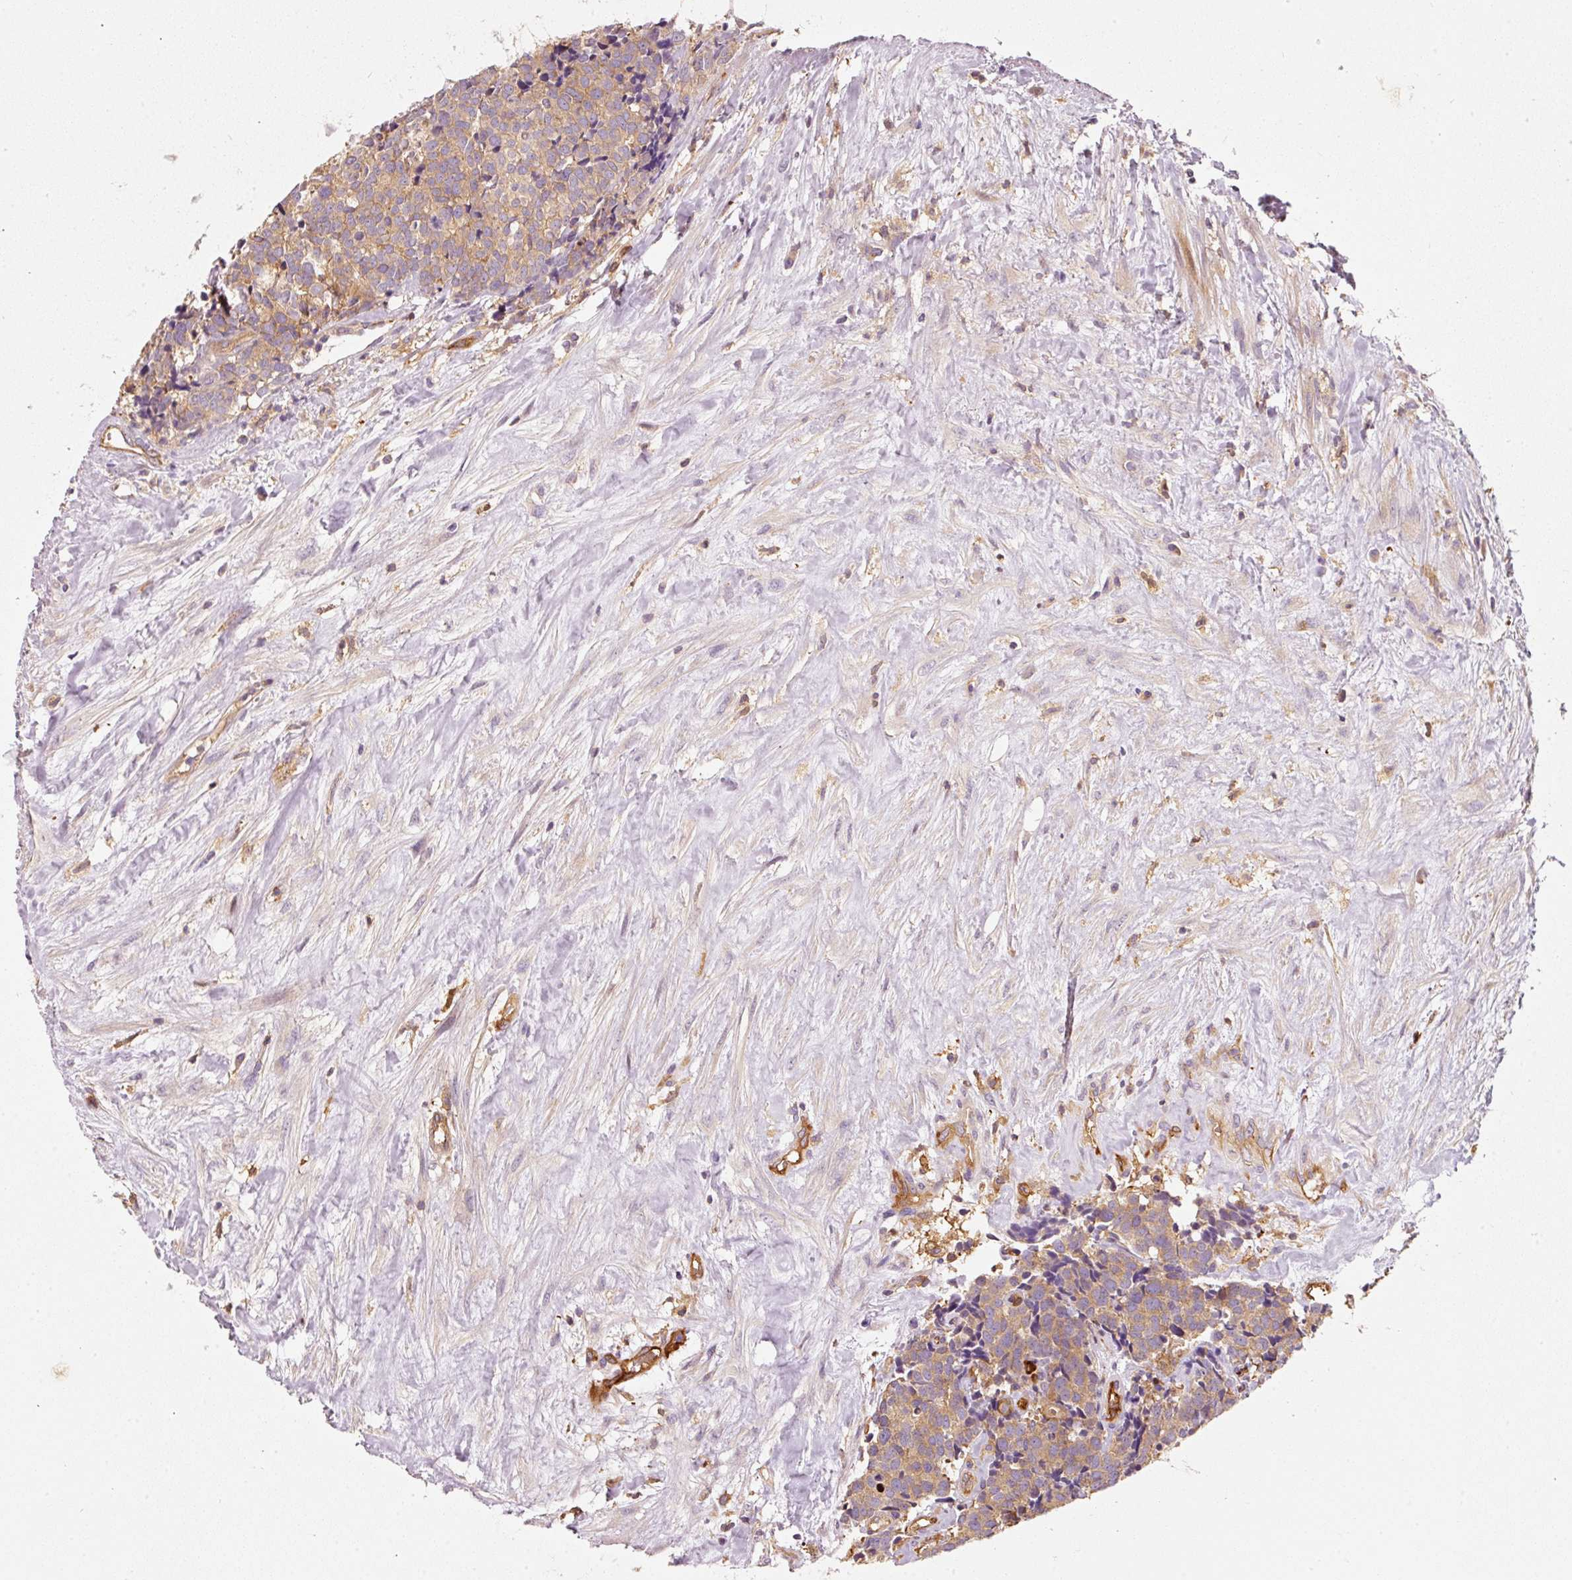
{"staining": {"intensity": "moderate", "quantity": ">75%", "location": "cytoplasmic/membranous"}, "tissue": "carcinoid", "cell_type": "Tumor cells", "image_type": "cancer", "snomed": [{"axis": "morphology", "description": "Carcinoid, malignant, NOS"}, {"axis": "topography", "description": "Skin"}], "caption": "Immunohistochemical staining of carcinoid reveals moderate cytoplasmic/membranous protein positivity in approximately >75% of tumor cells.", "gene": "IQGAP2", "patient": {"sex": "female", "age": 79}}